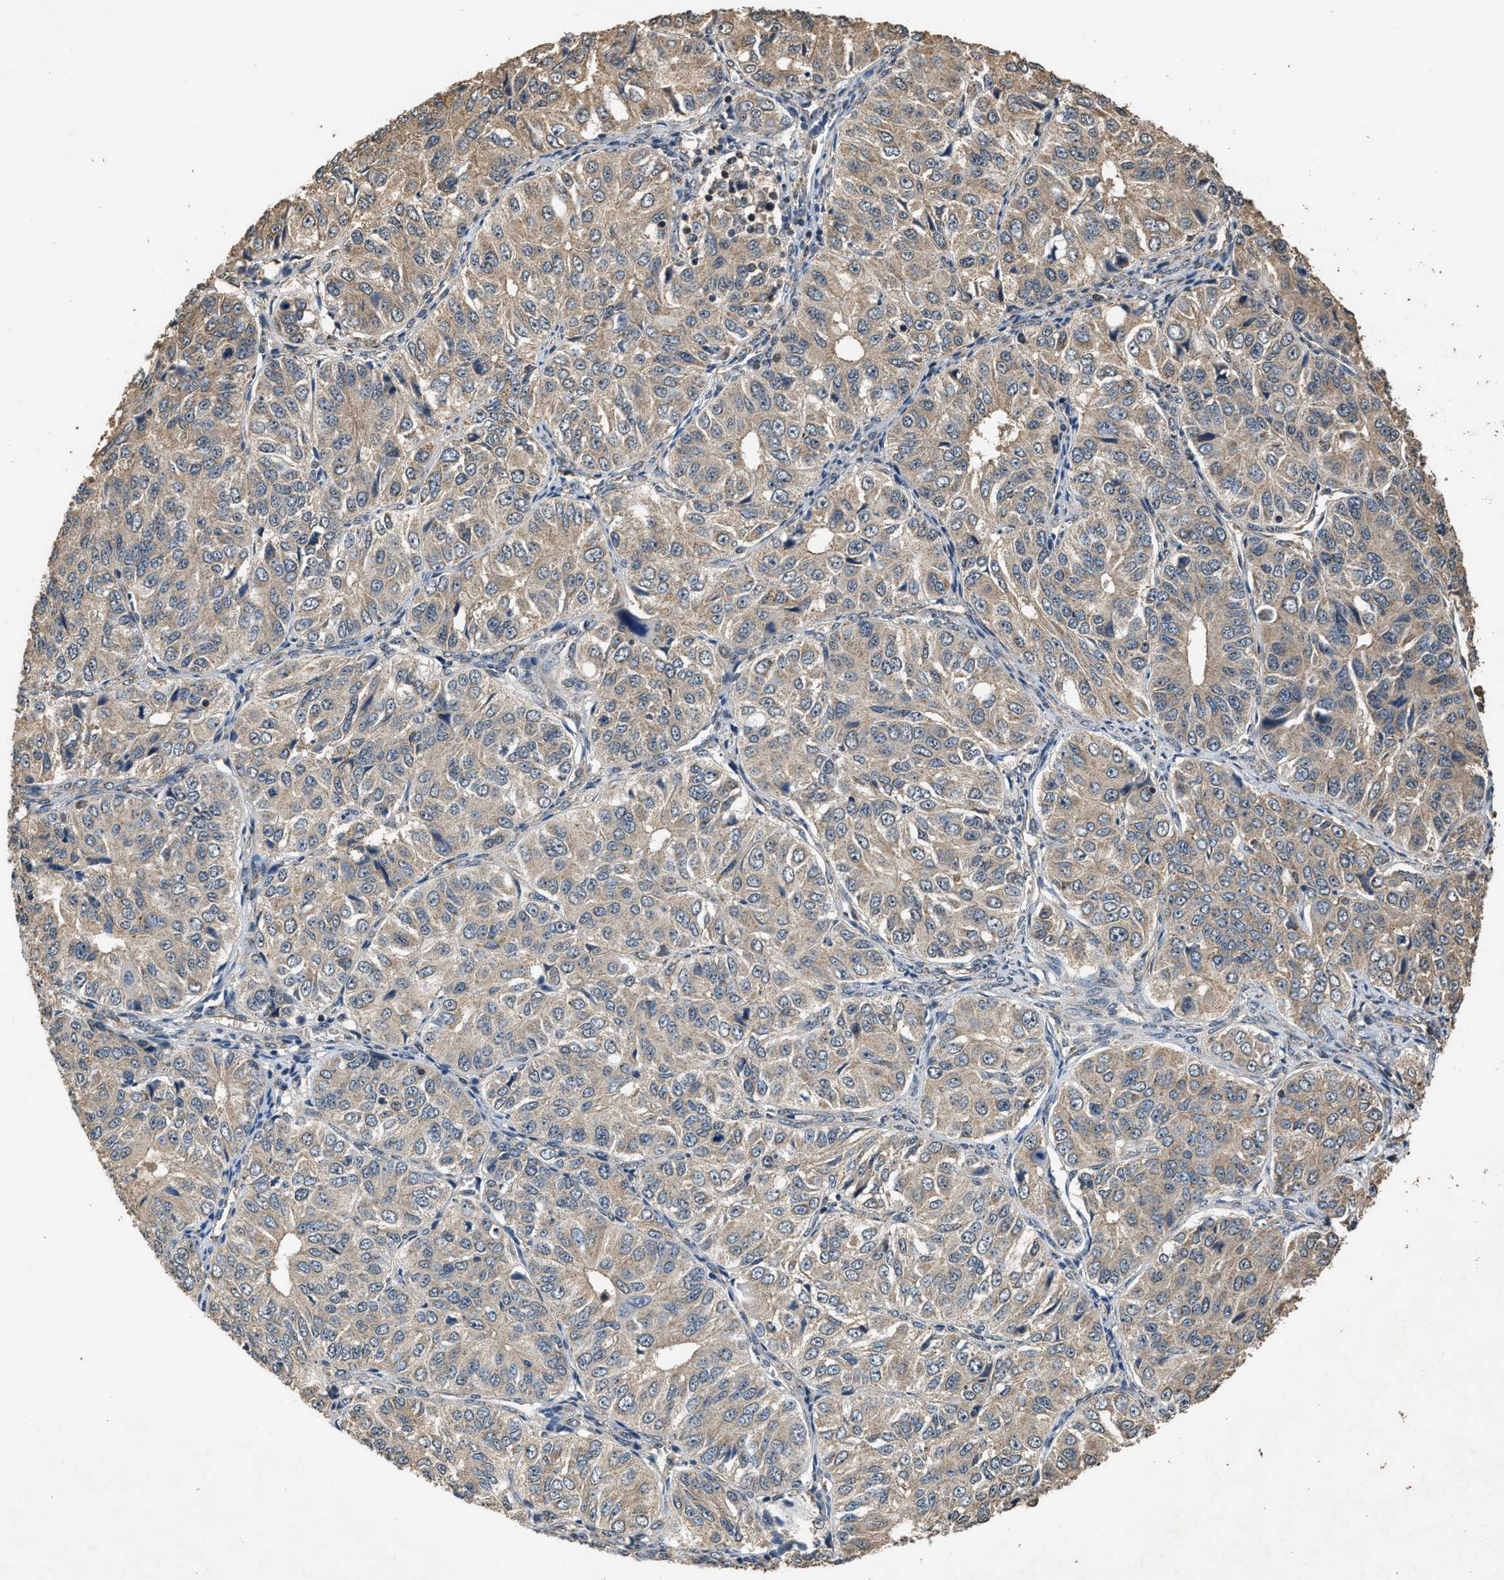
{"staining": {"intensity": "weak", "quantity": "25%-75%", "location": "cytoplasmic/membranous"}, "tissue": "ovarian cancer", "cell_type": "Tumor cells", "image_type": "cancer", "snomed": [{"axis": "morphology", "description": "Carcinoma, endometroid"}, {"axis": "topography", "description": "Ovary"}], "caption": "Ovarian cancer (endometroid carcinoma) stained with immunohistochemistry shows weak cytoplasmic/membranous positivity in approximately 25%-75% of tumor cells.", "gene": "DENND6B", "patient": {"sex": "female", "age": 51}}